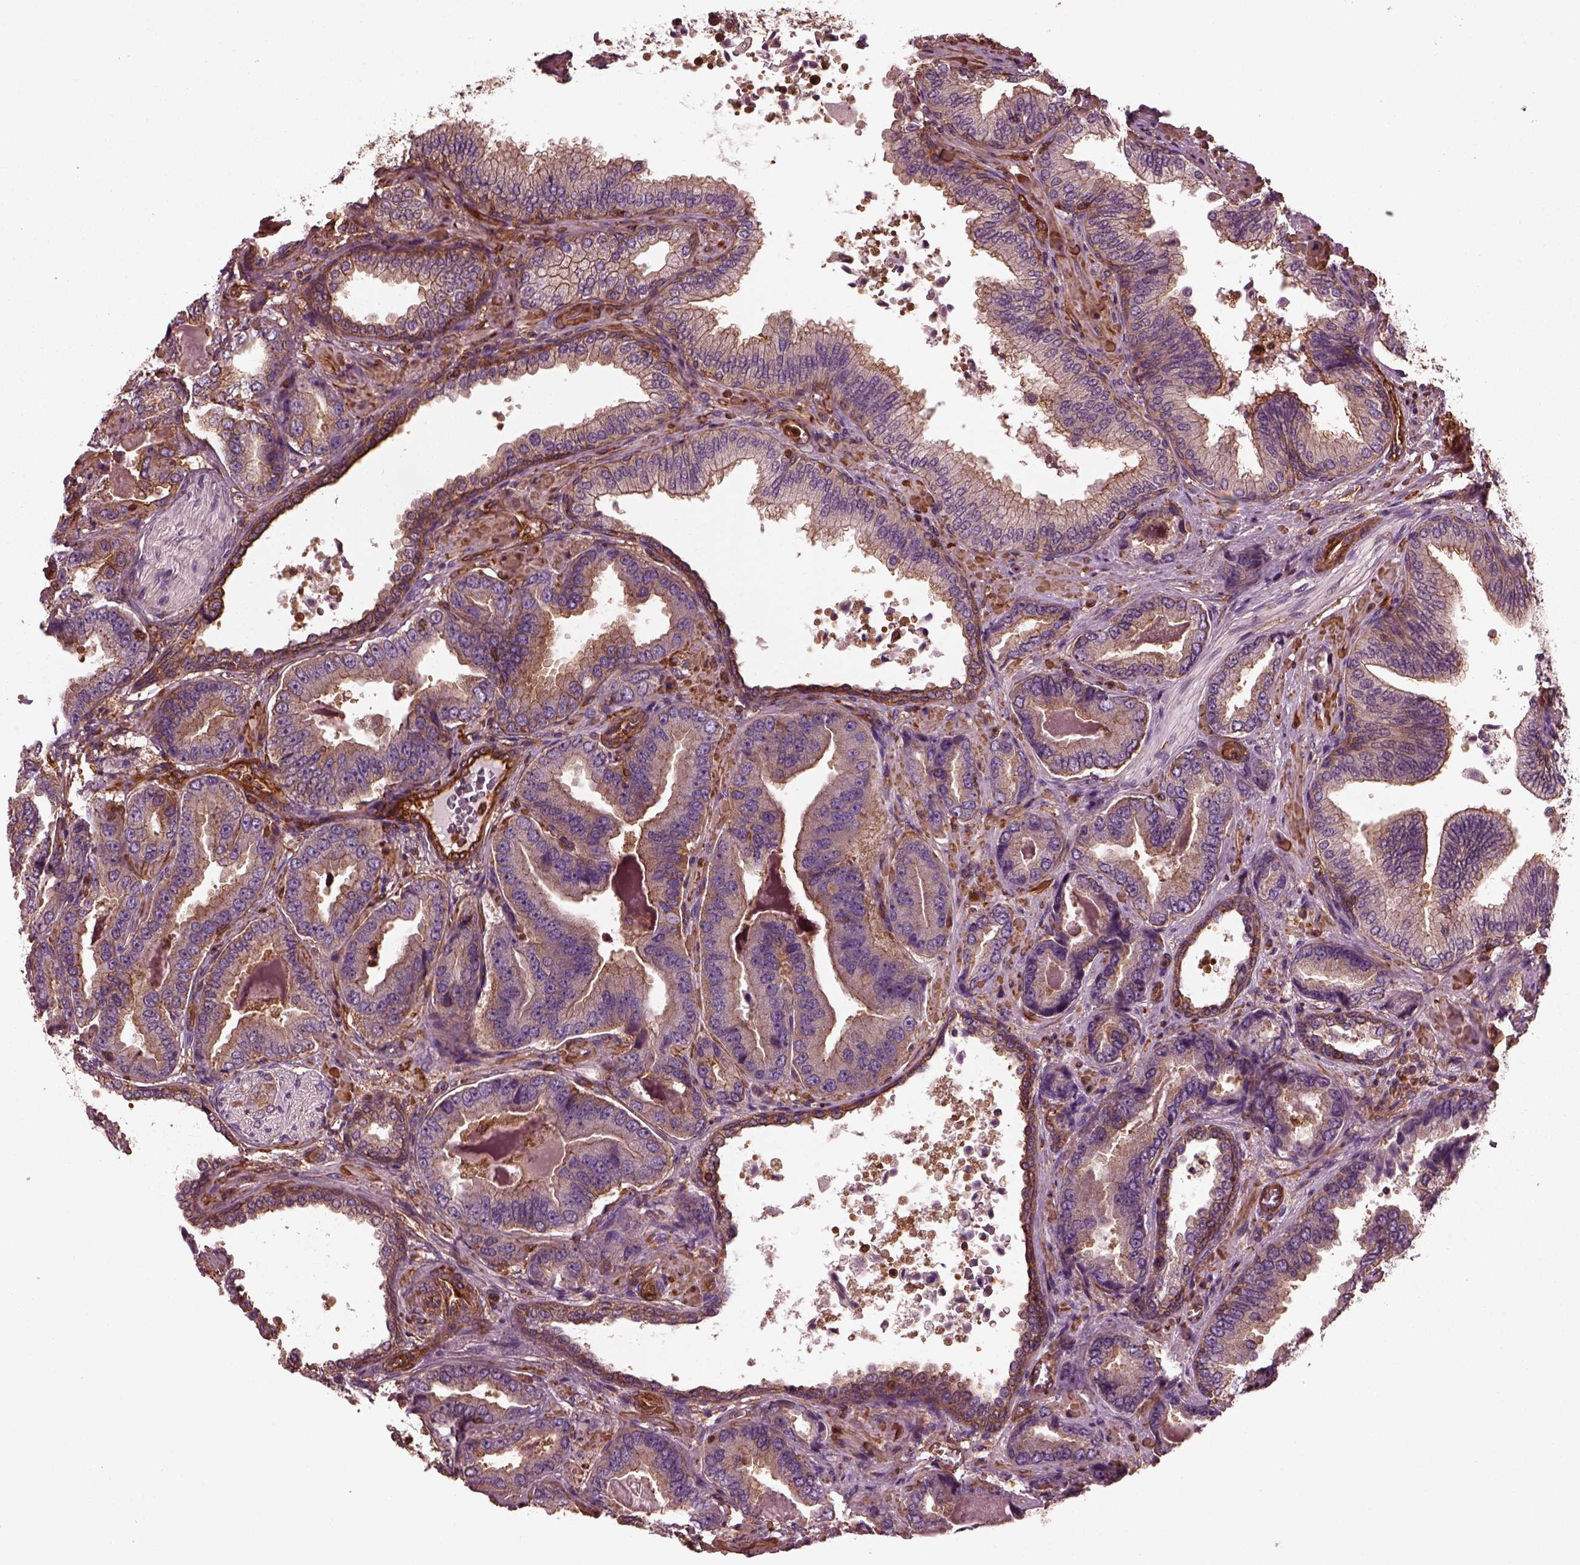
{"staining": {"intensity": "weak", "quantity": ">75%", "location": "cytoplasmic/membranous"}, "tissue": "prostate cancer", "cell_type": "Tumor cells", "image_type": "cancer", "snomed": [{"axis": "morphology", "description": "Adenocarcinoma, NOS"}, {"axis": "topography", "description": "Prostate"}], "caption": "Protein expression by IHC shows weak cytoplasmic/membranous positivity in approximately >75% of tumor cells in prostate cancer.", "gene": "MYL6", "patient": {"sex": "male", "age": 64}}